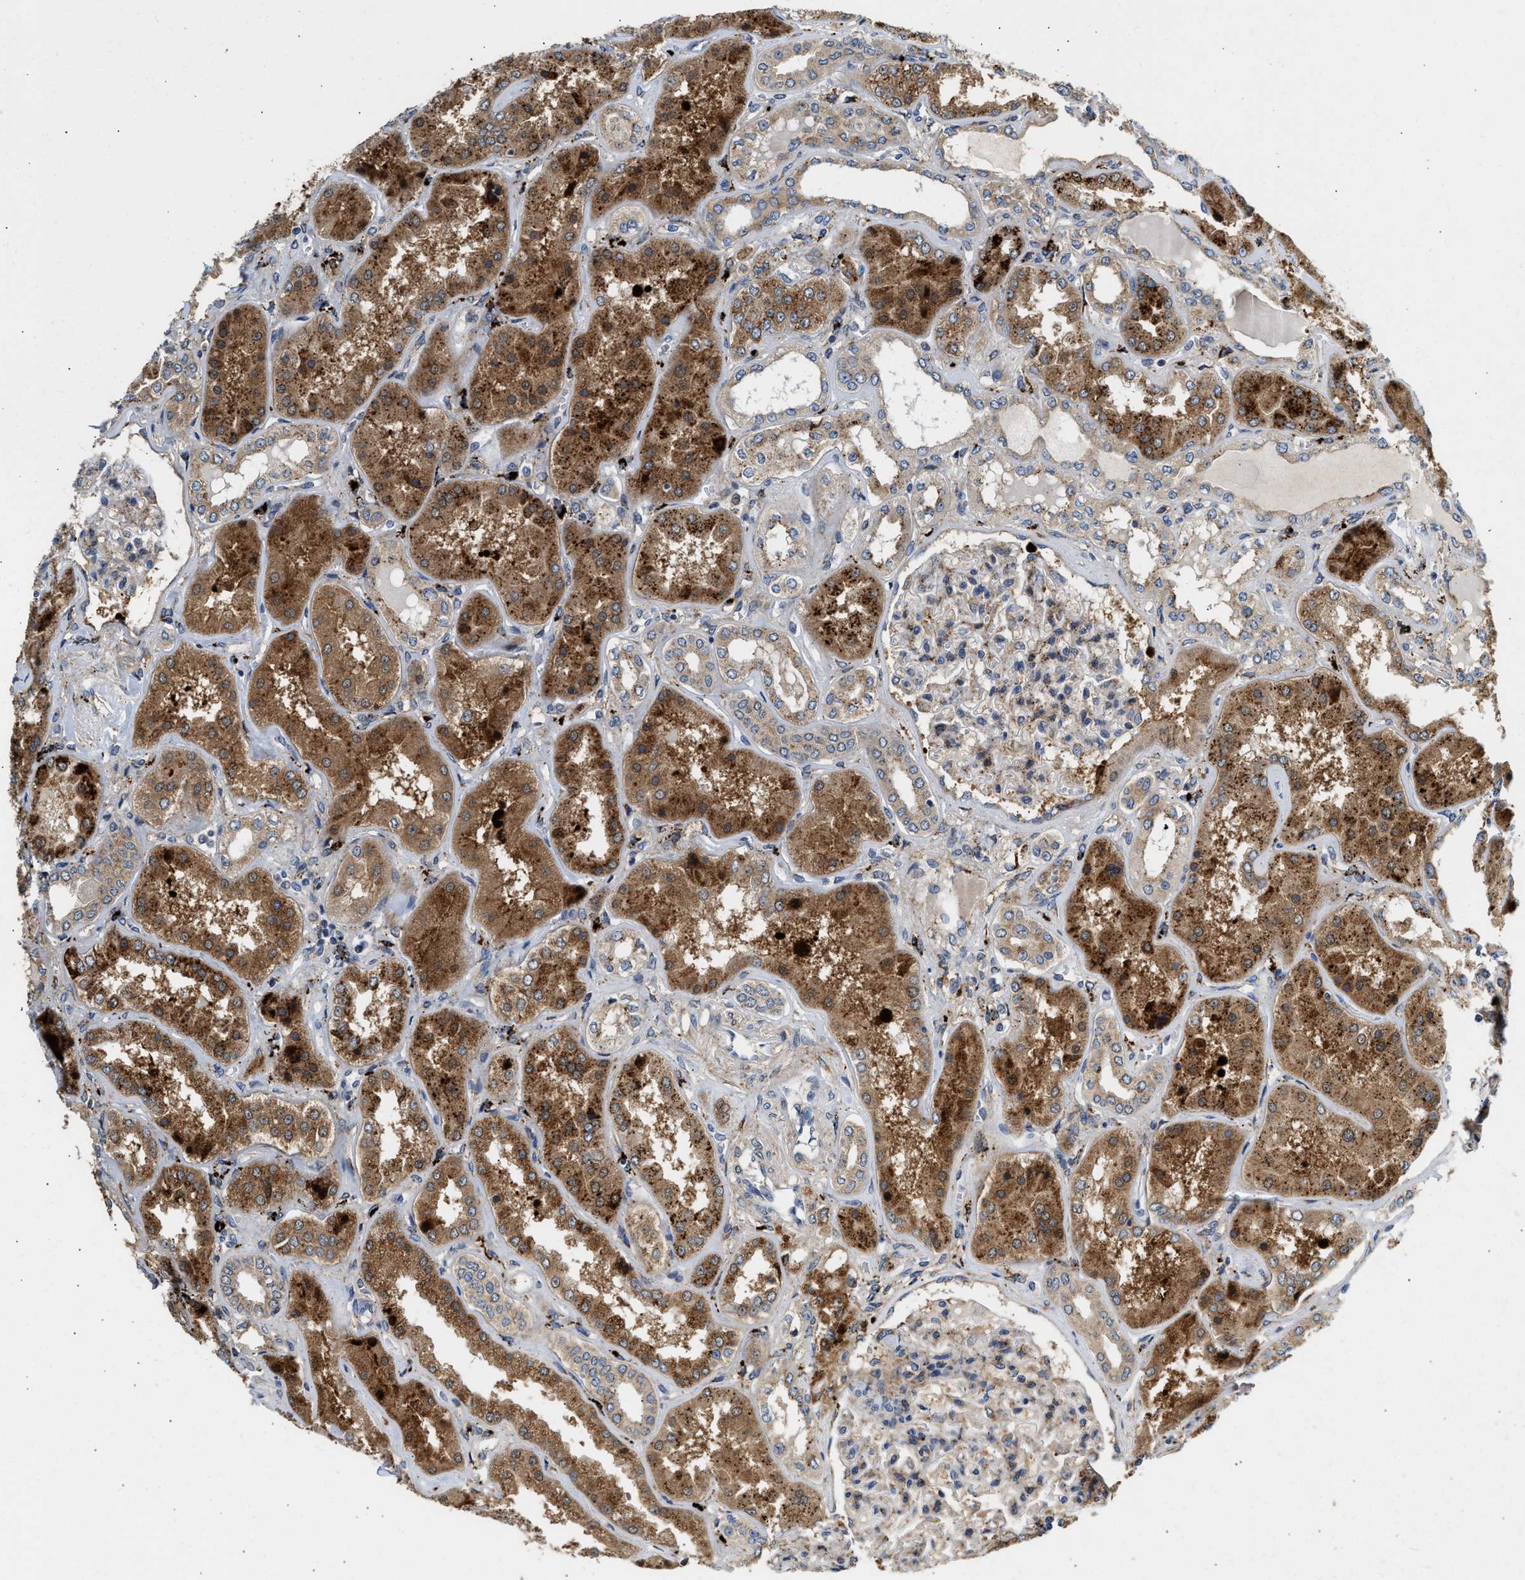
{"staining": {"intensity": "moderate", "quantity": "<25%", "location": "cytoplasmic/membranous"}, "tissue": "kidney", "cell_type": "Cells in glomeruli", "image_type": "normal", "snomed": [{"axis": "morphology", "description": "Normal tissue, NOS"}, {"axis": "topography", "description": "Kidney"}], "caption": "A high-resolution photomicrograph shows immunohistochemistry (IHC) staining of unremarkable kidney, which demonstrates moderate cytoplasmic/membranous staining in approximately <25% of cells in glomeruli.", "gene": "AMZ1", "patient": {"sex": "female", "age": 56}}